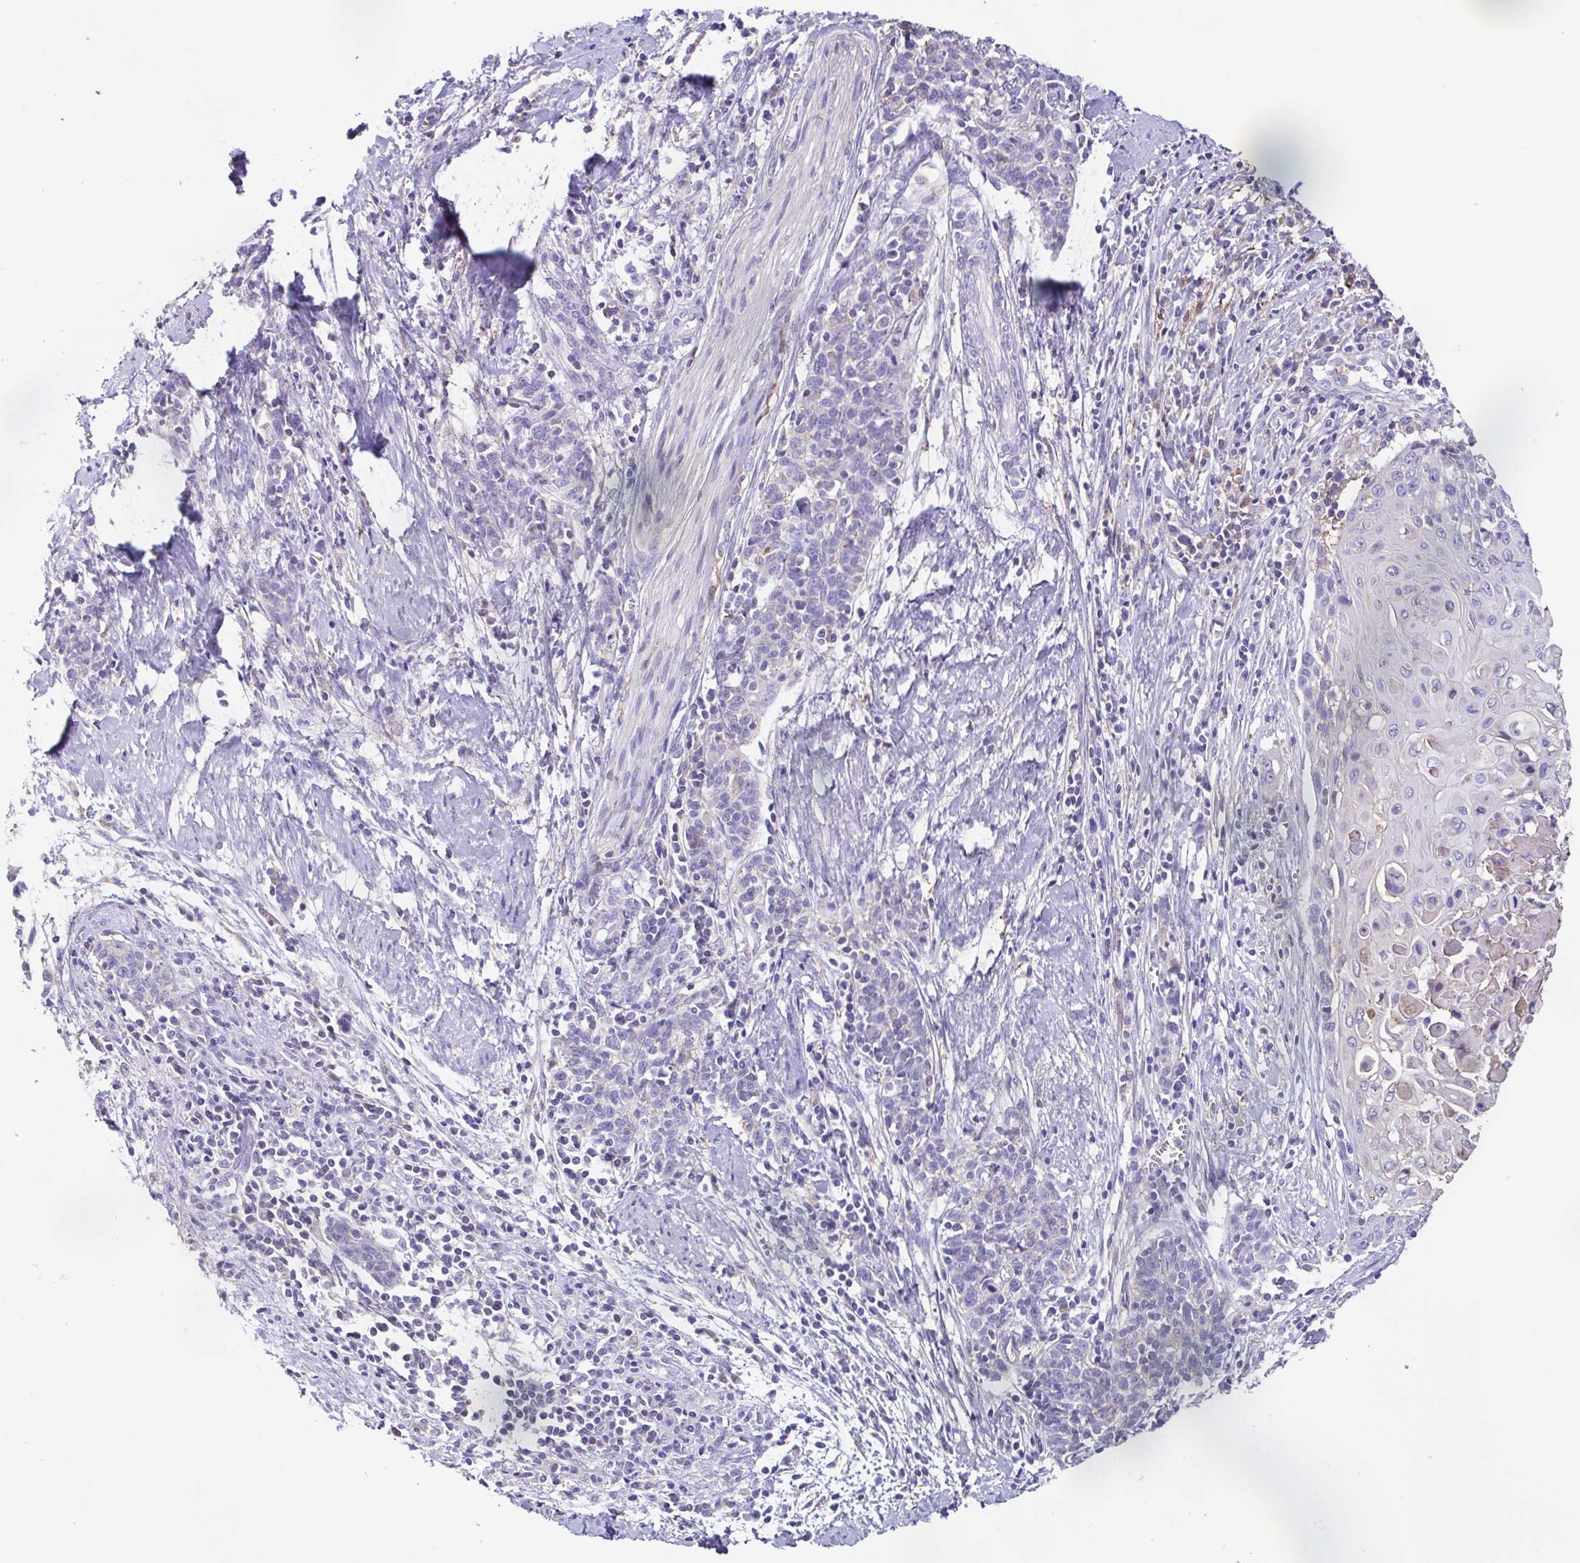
{"staining": {"intensity": "negative", "quantity": "none", "location": "none"}, "tissue": "cervical cancer", "cell_type": "Tumor cells", "image_type": "cancer", "snomed": [{"axis": "morphology", "description": "Squamous cell carcinoma, NOS"}, {"axis": "topography", "description": "Cervix"}], "caption": "Protein analysis of cervical cancer (squamous cell carcinoma) reveals no significant expression in tumor cells. (DAB (3,3'-diaminobenzidine) immunohistochemistry with hematoxylin counter stain).", "gene": "ANXA10", "patient": {"sex": "female", "age": 39}}